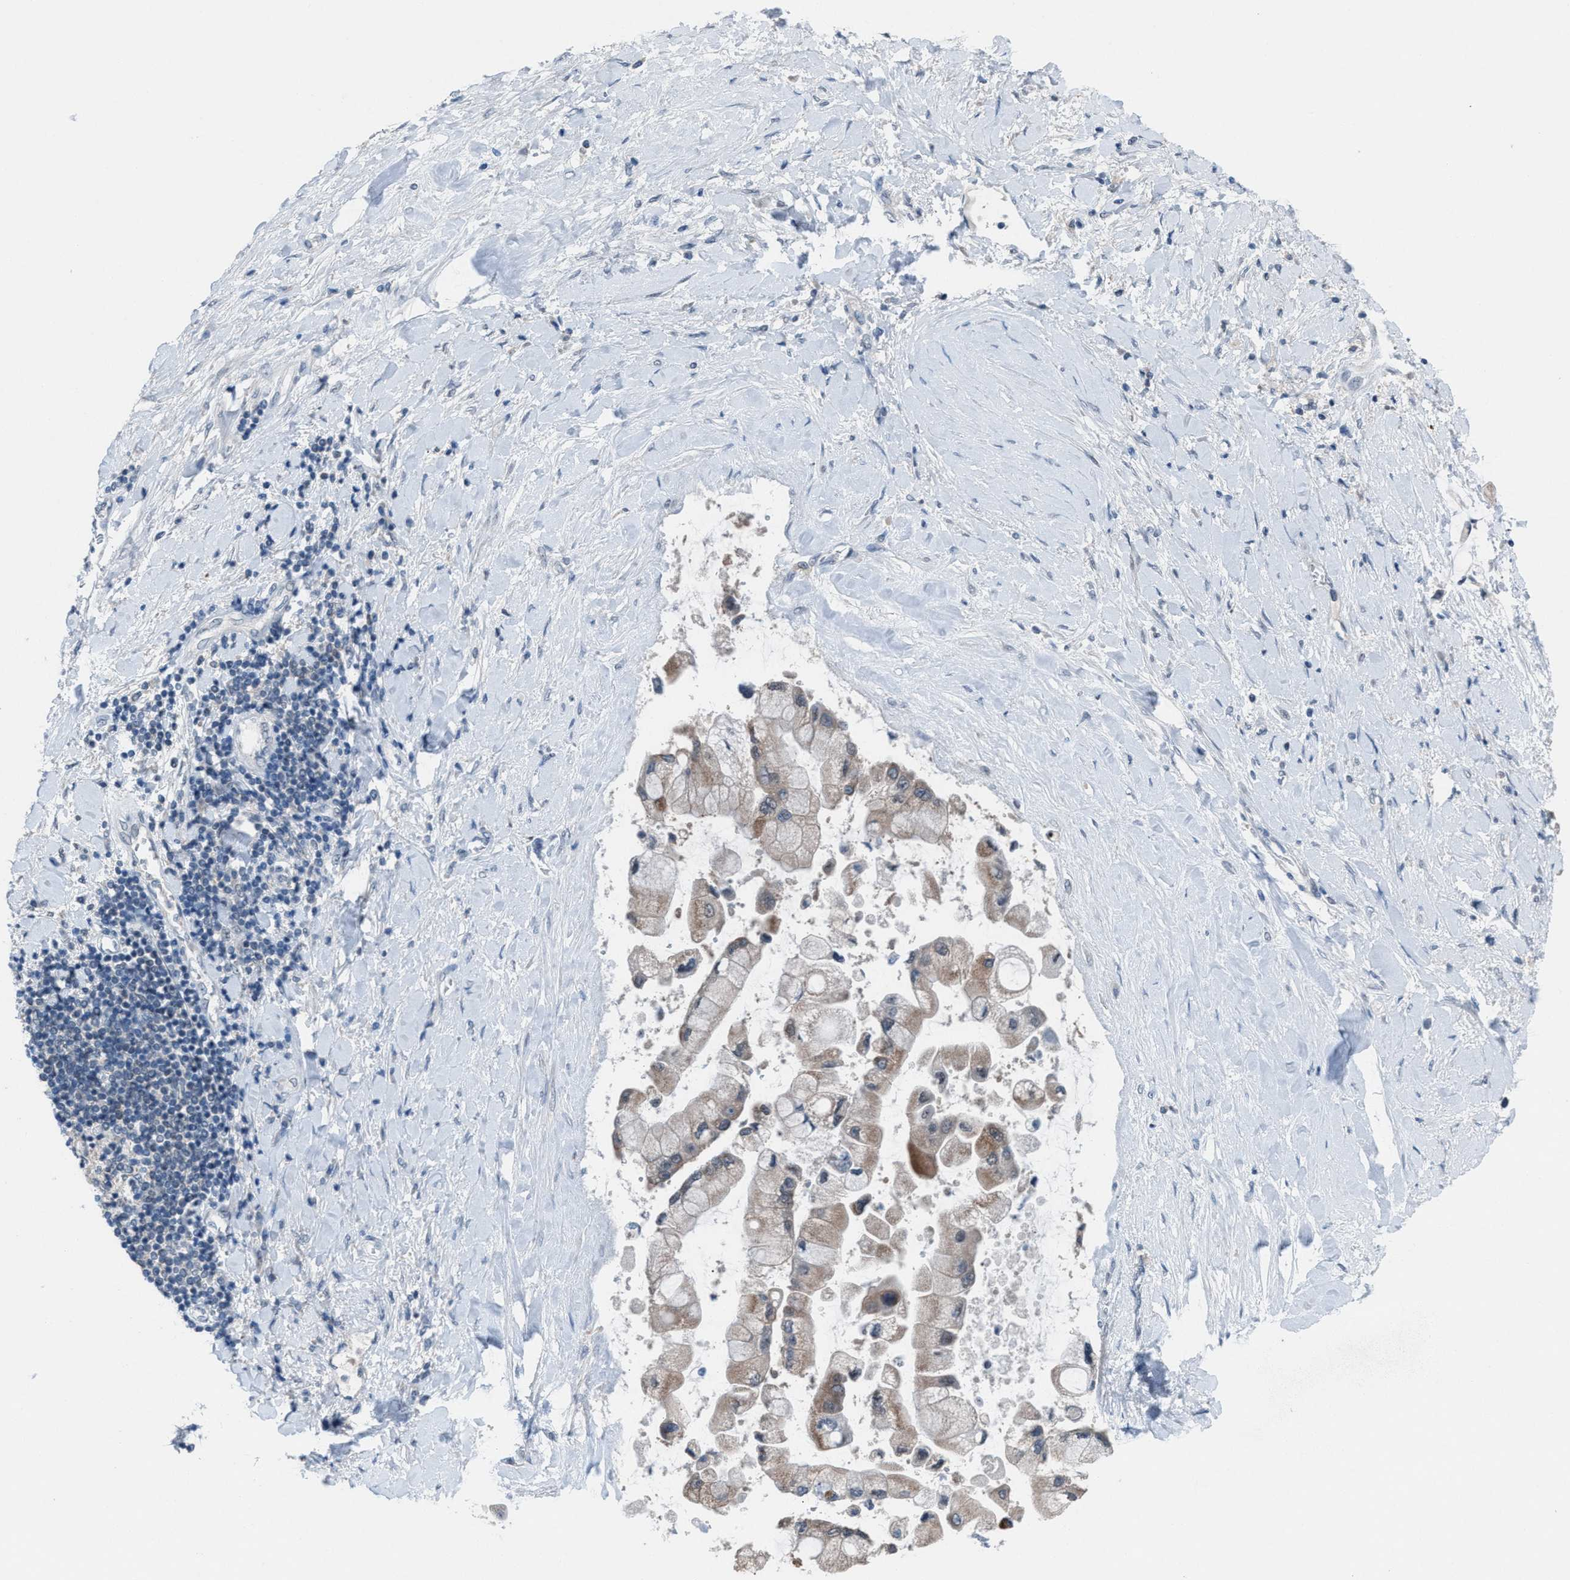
{"staining": {"intensity": "weak", "quantity": ">75%", "location": "cytoplasmic/membranous"}, "tissue": "liver cancer", "cell_type": "Tumor cells", "image_type": "cancer", "snomed": [{"axis": "morphology", "description": "Cholangiocarcinoma"}, {"axis": "topography", "description": "Liver"}], "caption": "Protein expression analysis of cholangiocarcinoma (liver) demonstrates weak cytoplasmic/membranous expression in approximately >75% of tumor cells.", "gene": "ANAPC11", "patient": {"sex": "male", "age": 50}}